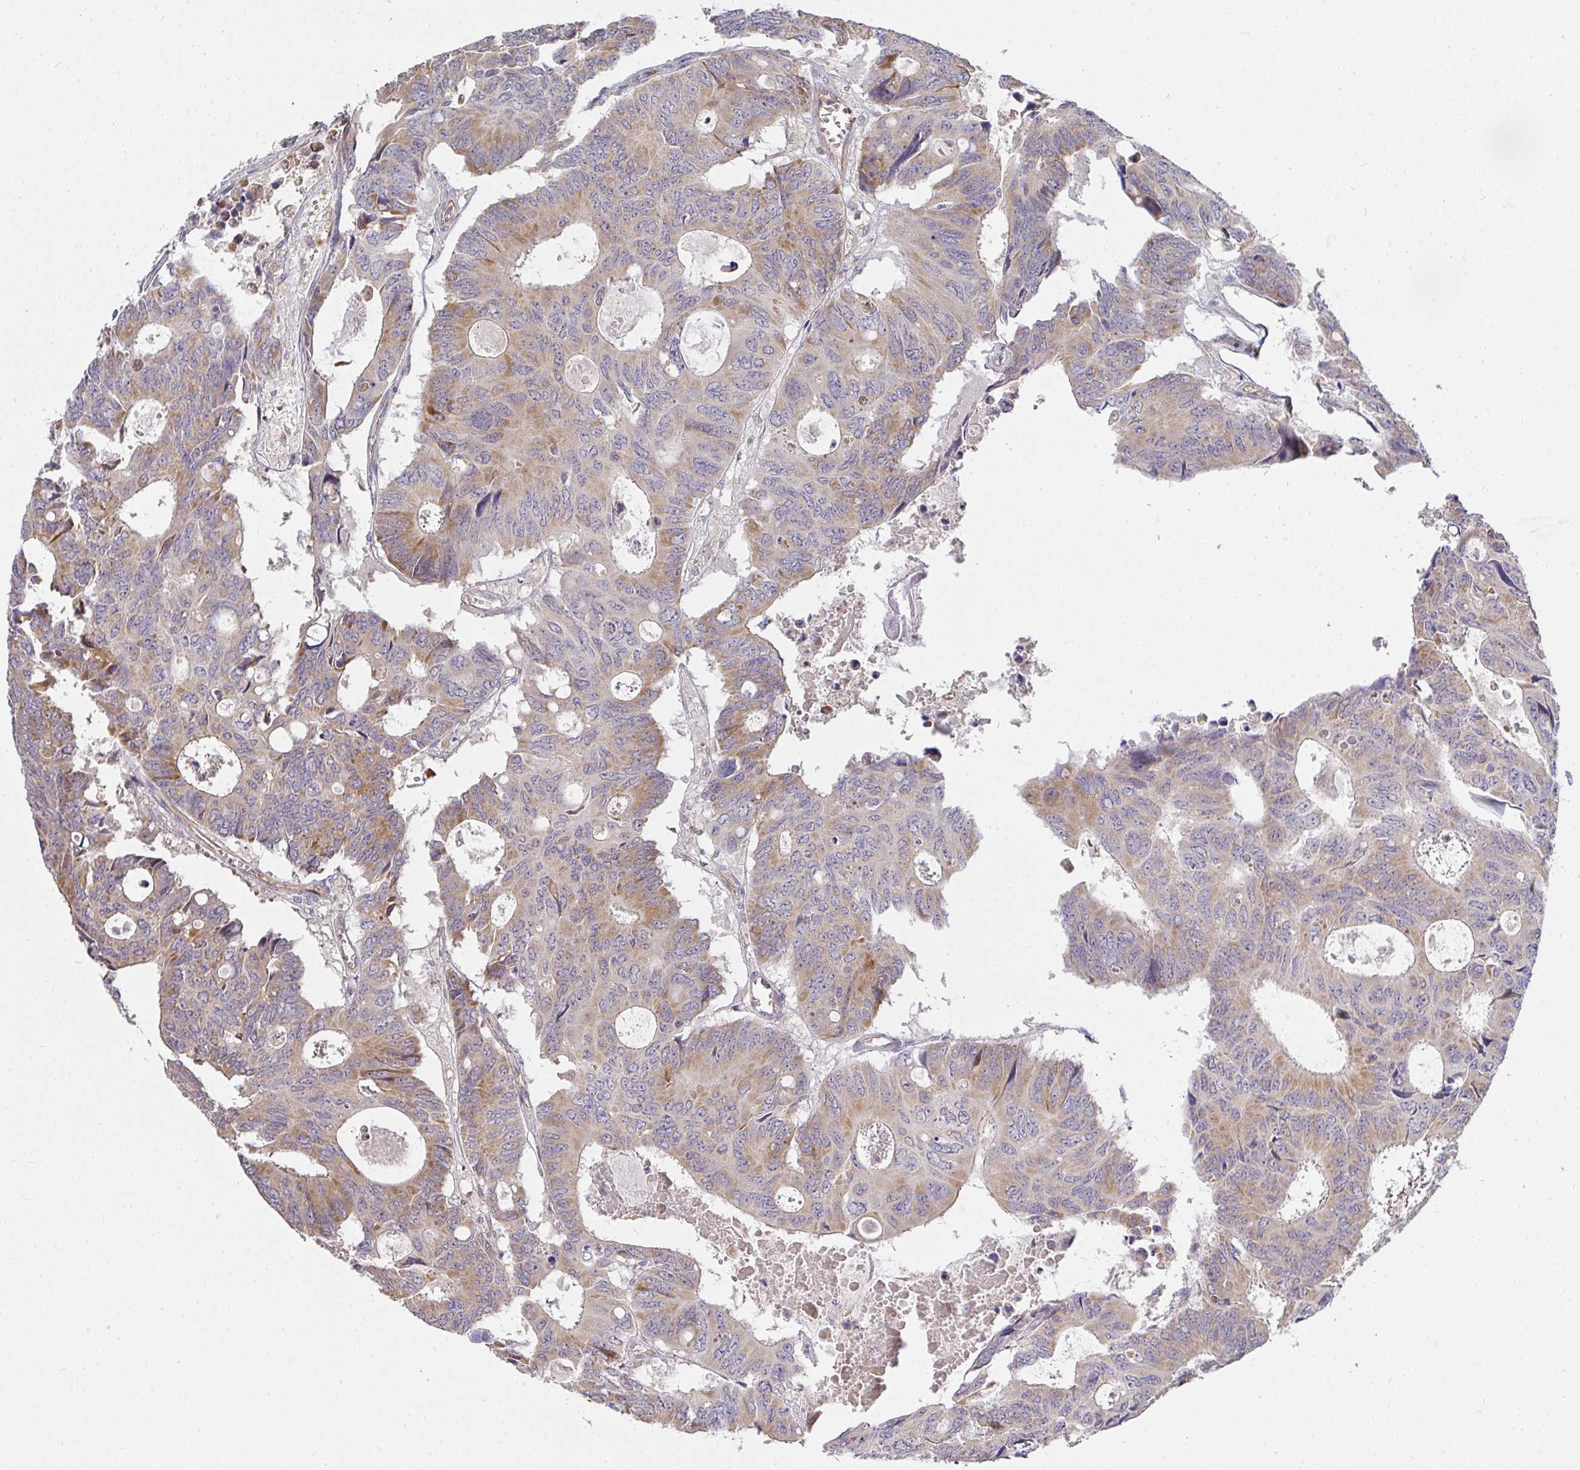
{"staining": {"intensity": "weak", "quantity": ">75%", "location": "cytoplasmic/membranous"}, "tissue": "colorectal cancer", "cell_type": "Tumor cells", "image_type": "cancer", "snomed": [{"axis": "morphology", "description": "Adenocarcinoma, NOS"}, {"axis": "topography", "description": "Rectum"}], "caption": "Colorectal cancer stained with a protein marker displays weak staining in tumor cells.", "gene": "B4GALT6", "patient": {"sex": "male", "age": 76}}